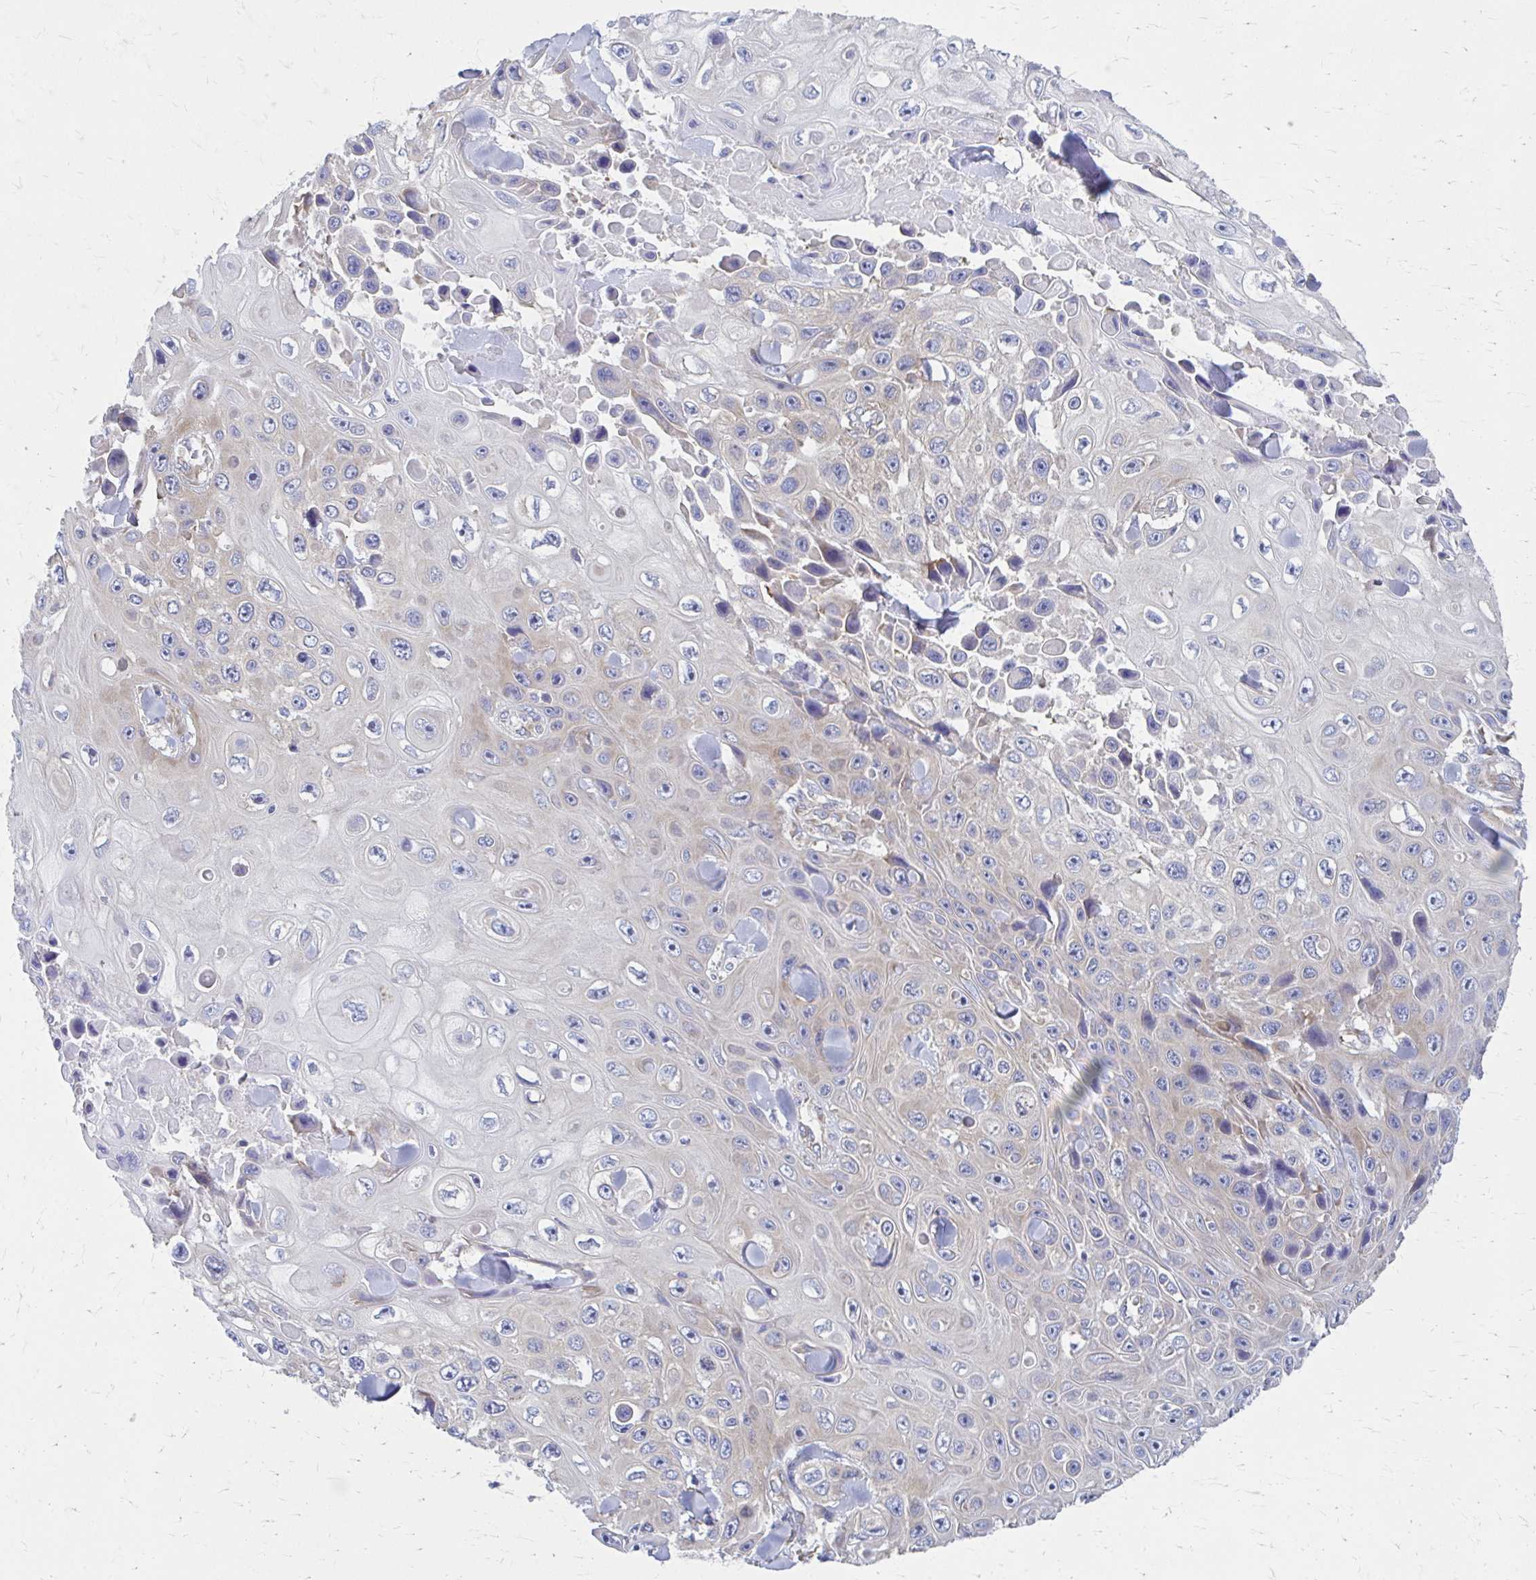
{"staining": {"intensity": "negative", "quantity": "none", "location": "none"}, "tissue": "skin cancer", "cell_type": "Tumor cells", "image_type": "cancer", "snomed": [{"axis": "morphology", "description": "Squamous cell carcinoma, NOS"}, {"axis": "topography", "description": "Skin"}], "caption": "Skin squamous cell carcinoma was stained to show a protein in brown. There is no significant positivity in tumor cells.", "gene": "RPL27A", "patient": {"sex": "male", "age": 82}}